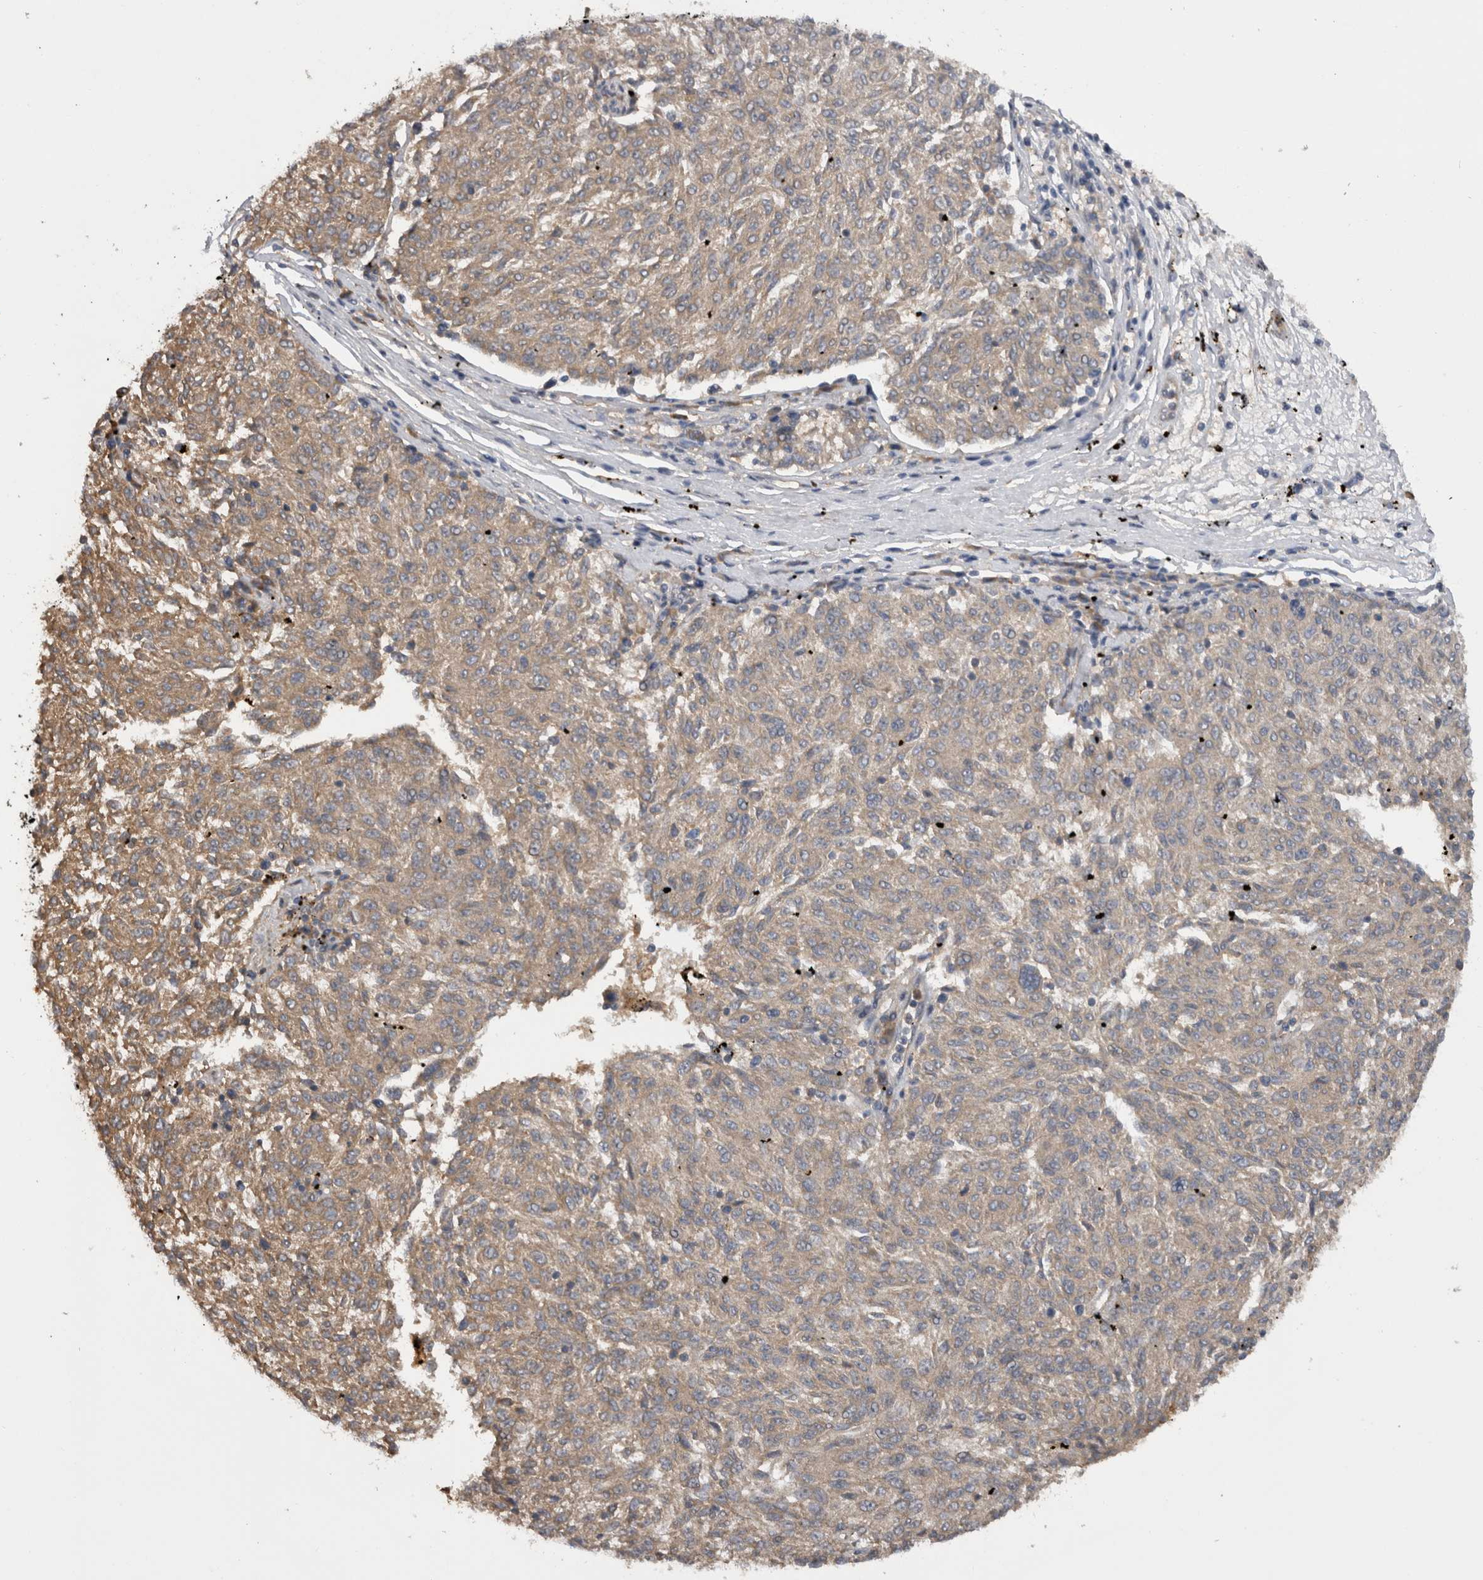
{"staining": {"intensity": "weak", "quantity": "25%-75%", "location": "cytoplasmic/membranous"}, "tissue": "melanoma", "cell_type": "Tumor cells", "image_type": "cancer", "snomed": [{"axis": "morphology", "description": "Malignant melanoma, NOS"}, {"axis": "topography", "description": "Skin"}], "caption": "Approximately 25%-75% of tumor cells in melanoma exhibit weak cytoplasmic/membranous protein expression as visualized by brown immunohistochemical staining.", "gene": "TMED7", "patient": {"sex": "female", "age": 72}}